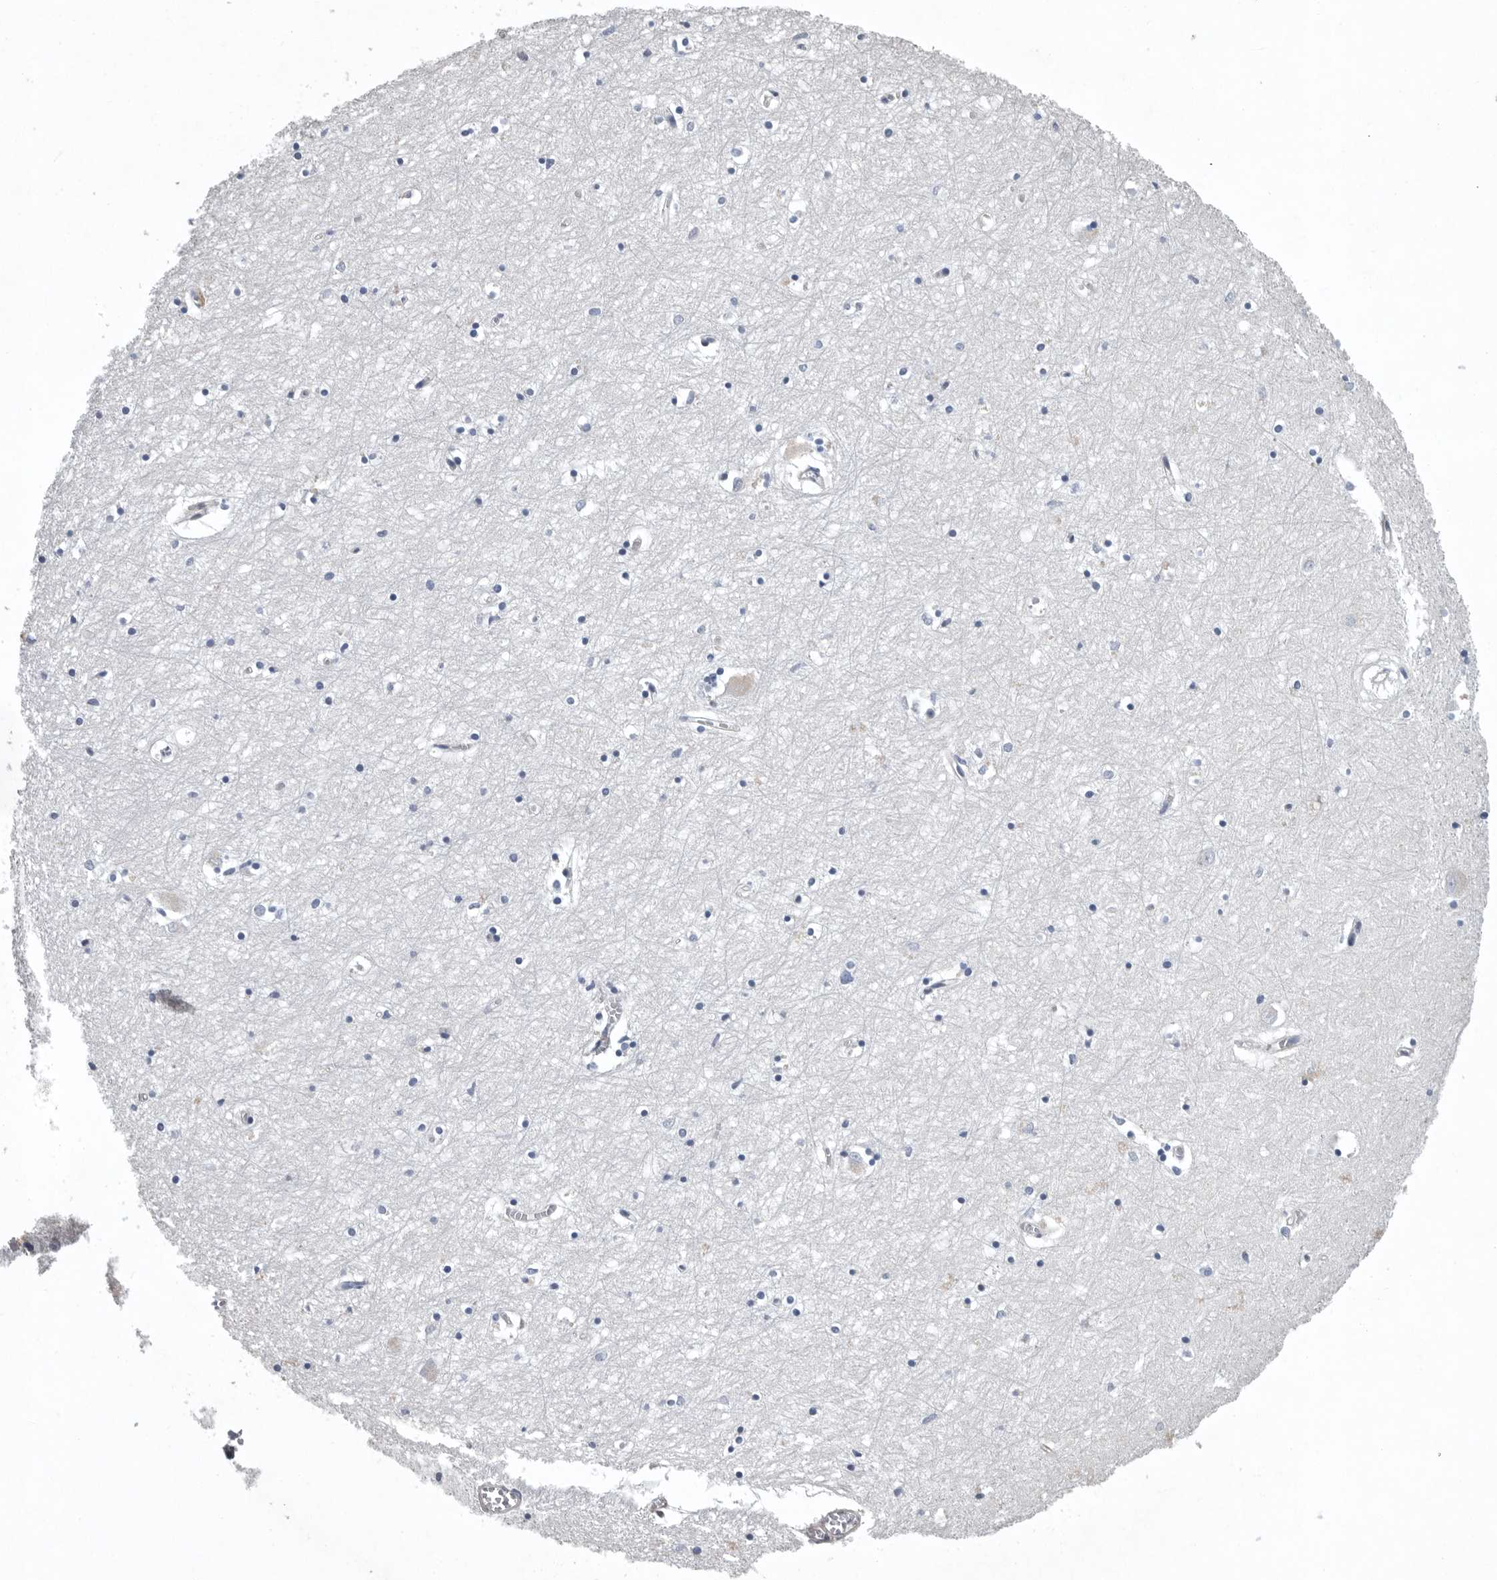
{"staining": {"intensity": "negative", "quantity": "none", "location": "none"}, "tissue": "hippocampus", "cell_type": "Glial cells", "image_type": "normal", "snomed": [{"axis": "morphology", "description": "Normal tissue, NOS"}, {"axis": "topography", "description": "Hippocampus"}], "caption": "IHC histopathology image of benign hippocampus stained for a protein (brown), which shows no positivity in glial cells. (Immunohistochemistry, brightfield microscopy, high magnification).", "gene": "PDCD4", "patient": {"sex": "male", "age": 70}}